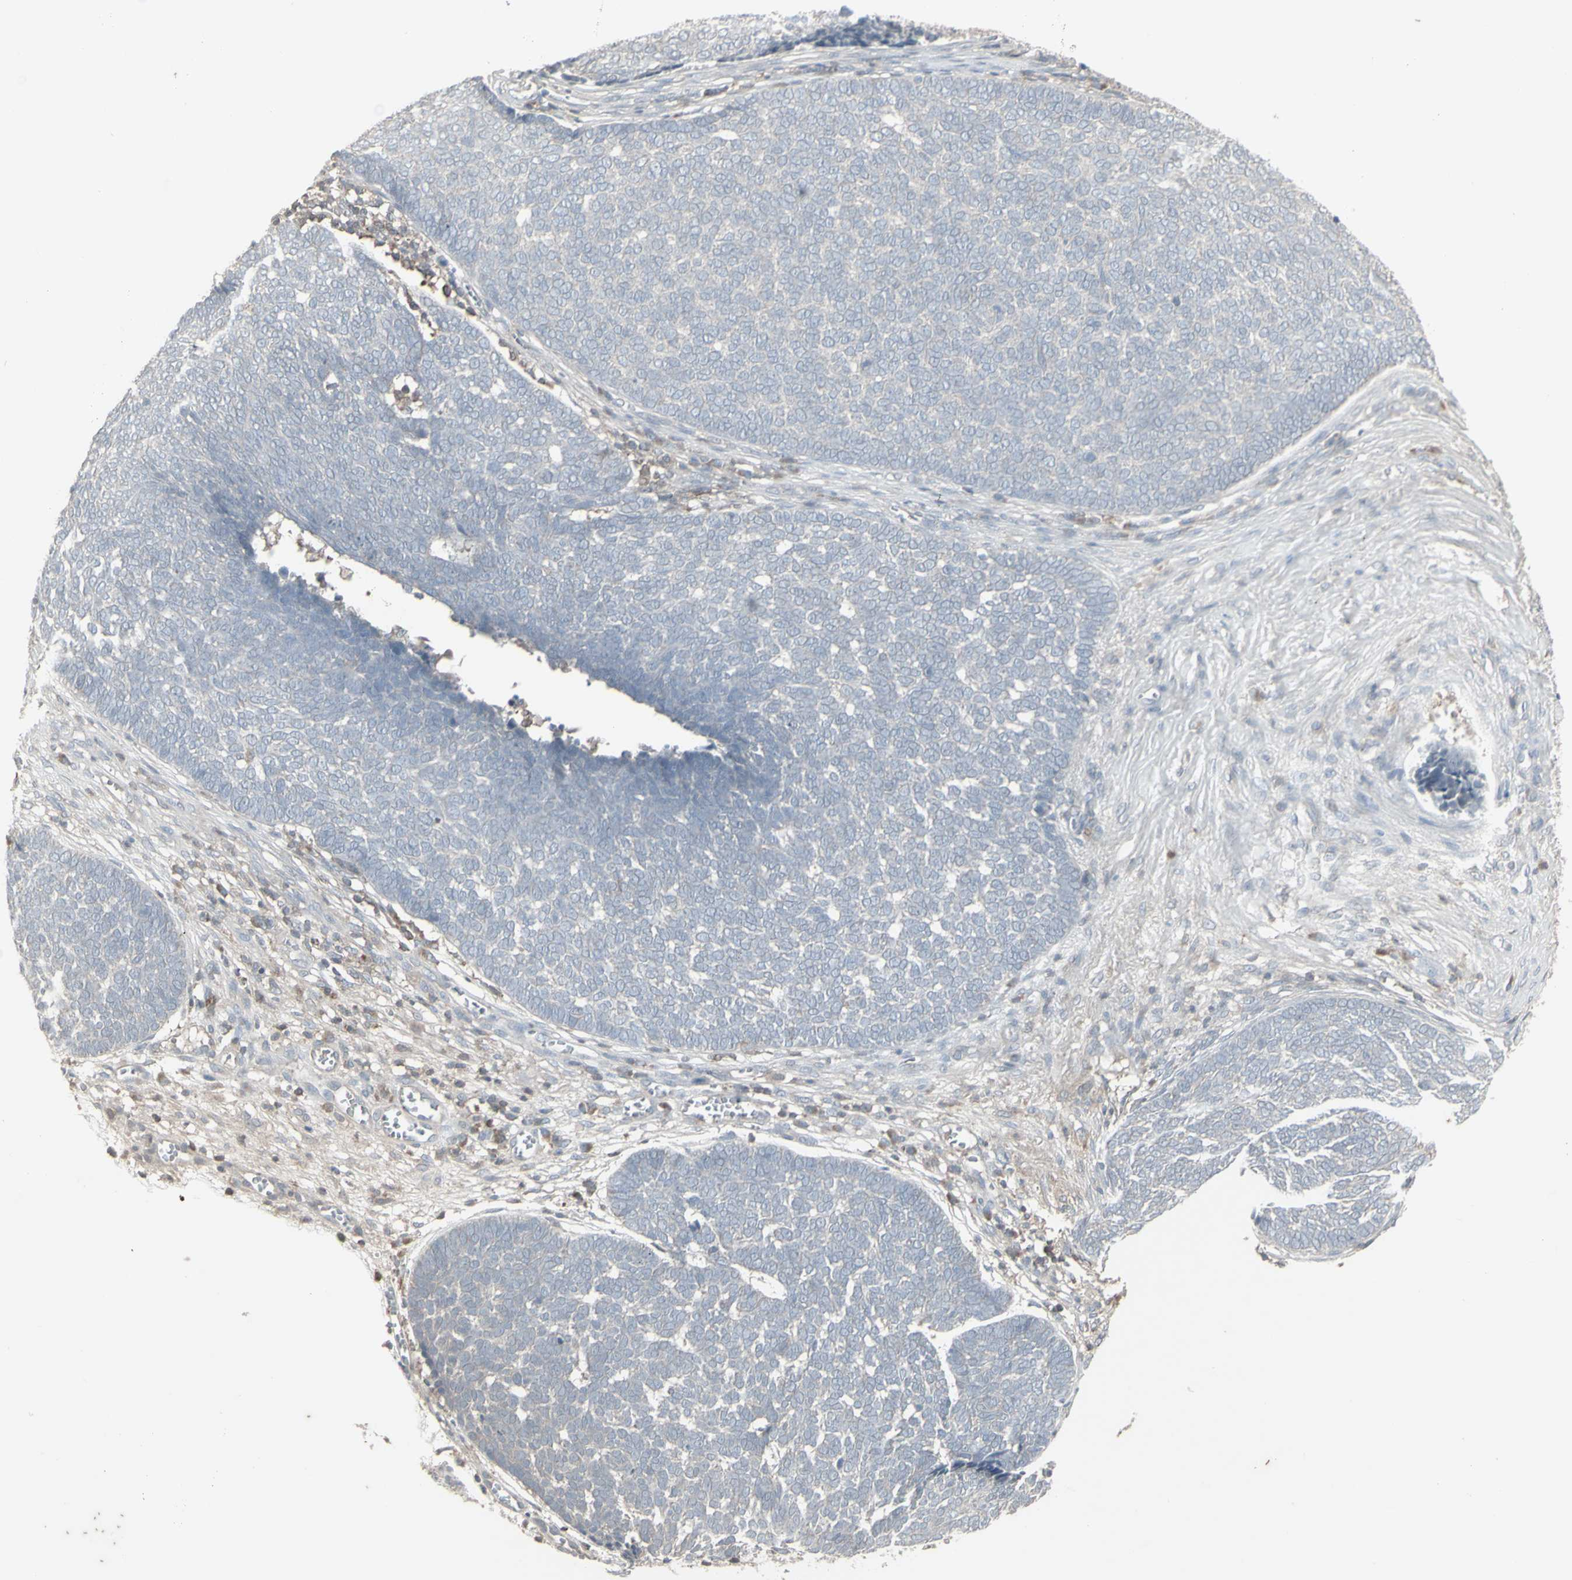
{"staining": {"intensity": "negative", "quantity": "none", "location": "none"}, "tissue": "skin cancer", "cell_type": "Tumor cells", "image_type": "cancer", "snomed": [{"axis": "morphology", "description": "Basal cell carcinoma"}, {"axis": "topography", "description": "Skin"}], "caption": "Immunohistochemistry (IHC) image of human skin cancer (basal cell carcinoma) stained for a protein (brown), which reveals no staining in tumor cells. Brightfield microscopy of immunohistochemistry (IHC) stained with DAB (brown) and hematoxylin (blue), captured at high magnification.", "gene": "CSK", "patient": {"sex": "male", "age": 84}}